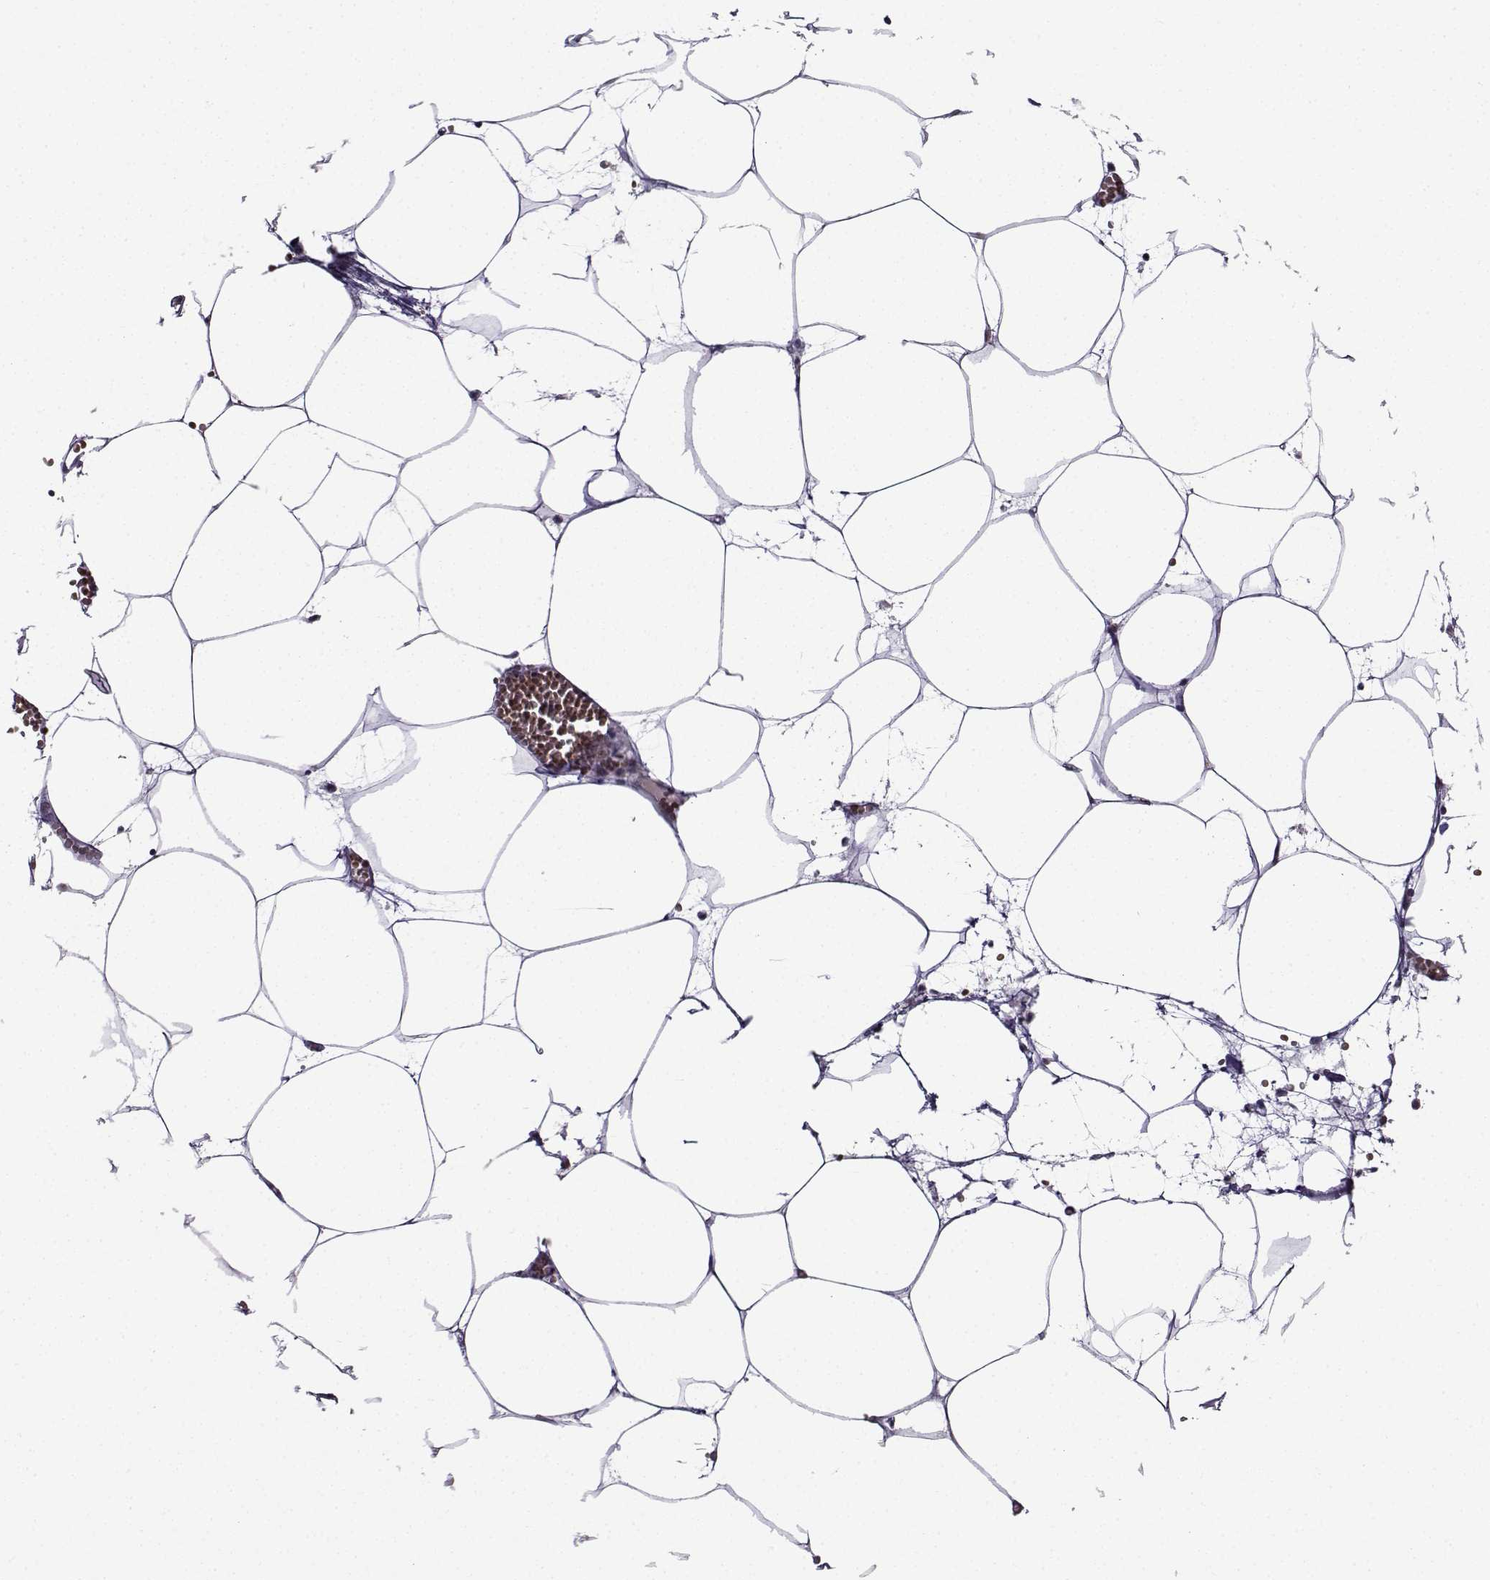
{"staining": {"intensity": "negative", "quantity": "none", "location": "none"}, "tissue": "adipose tissue", "cell_type": "Adipocytes", "image_type": "normal", "snomed": [{"axis": "morphology", "description": "Normal tissue, NOS"}, {"axis": "topography", "description": "Adipose tissue"}, {"axis": "topography", "description": "Pancreas"}, {"axis": "topography", "description": "Peripheral nerve tissue"}], "caption": "Adipocytes show no significant expression in normal adipose tissue. (Brightfield microscopy of DAB immunohistochemistry (IHC) at high magnification).", "gene": "LRFN2", "patient": {"sex": "female", "age": 58}}